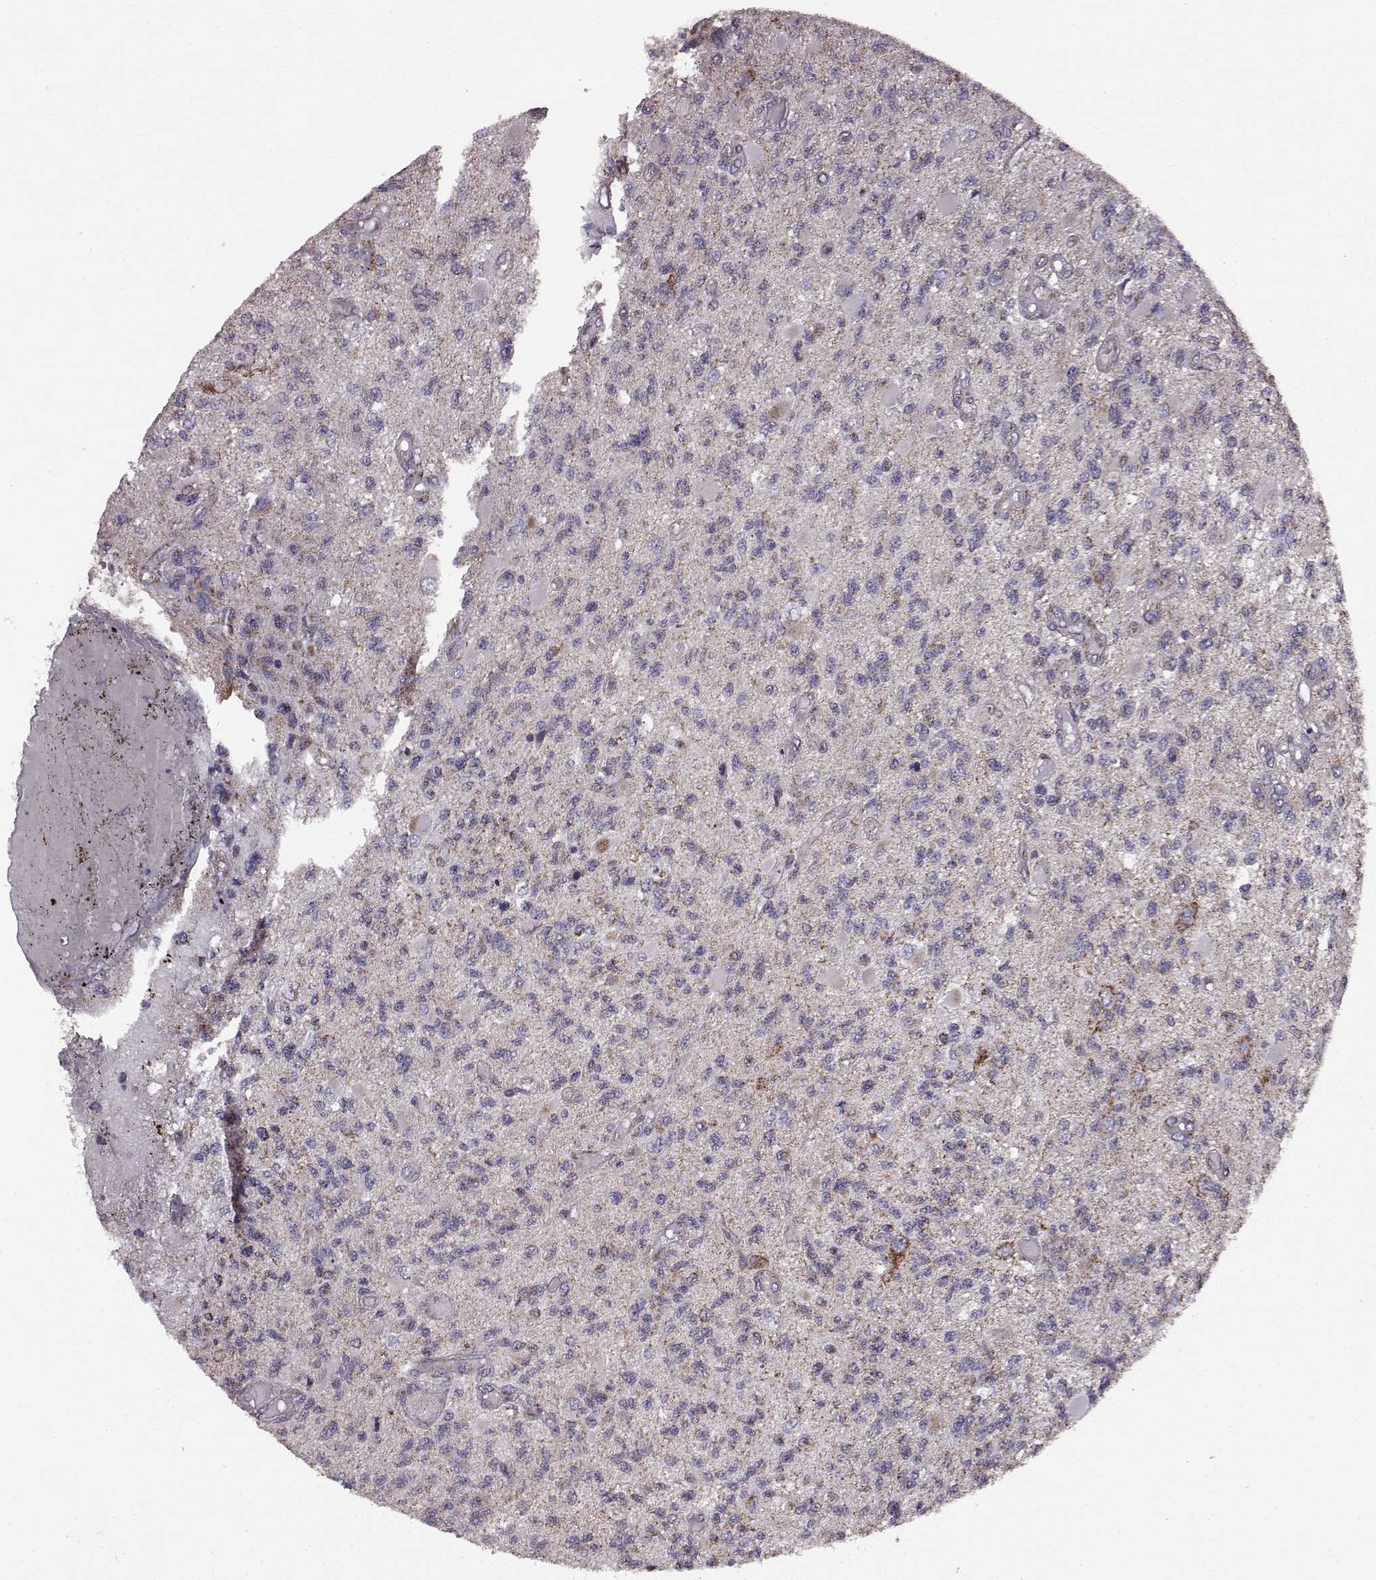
{"staining": {"intensity": "negative", "quantity": "none", "location": "none"}, "tissue": "glioma", "cell_type": "Tumor cells", "image_type": "cancer", "snomed": [{"axis": "morphology", "description": "Glioma, malignant, High grade"}, {"axis": "topography", "description": "Brain"}], "caption": "IHC histopathology image of malignant glioma (high-grade) stained for a protein (brown), which demonstrates no positivity in tumor cells.", "gene": "FAM8A1", "patient": {"sex": "female", "age": 63}}